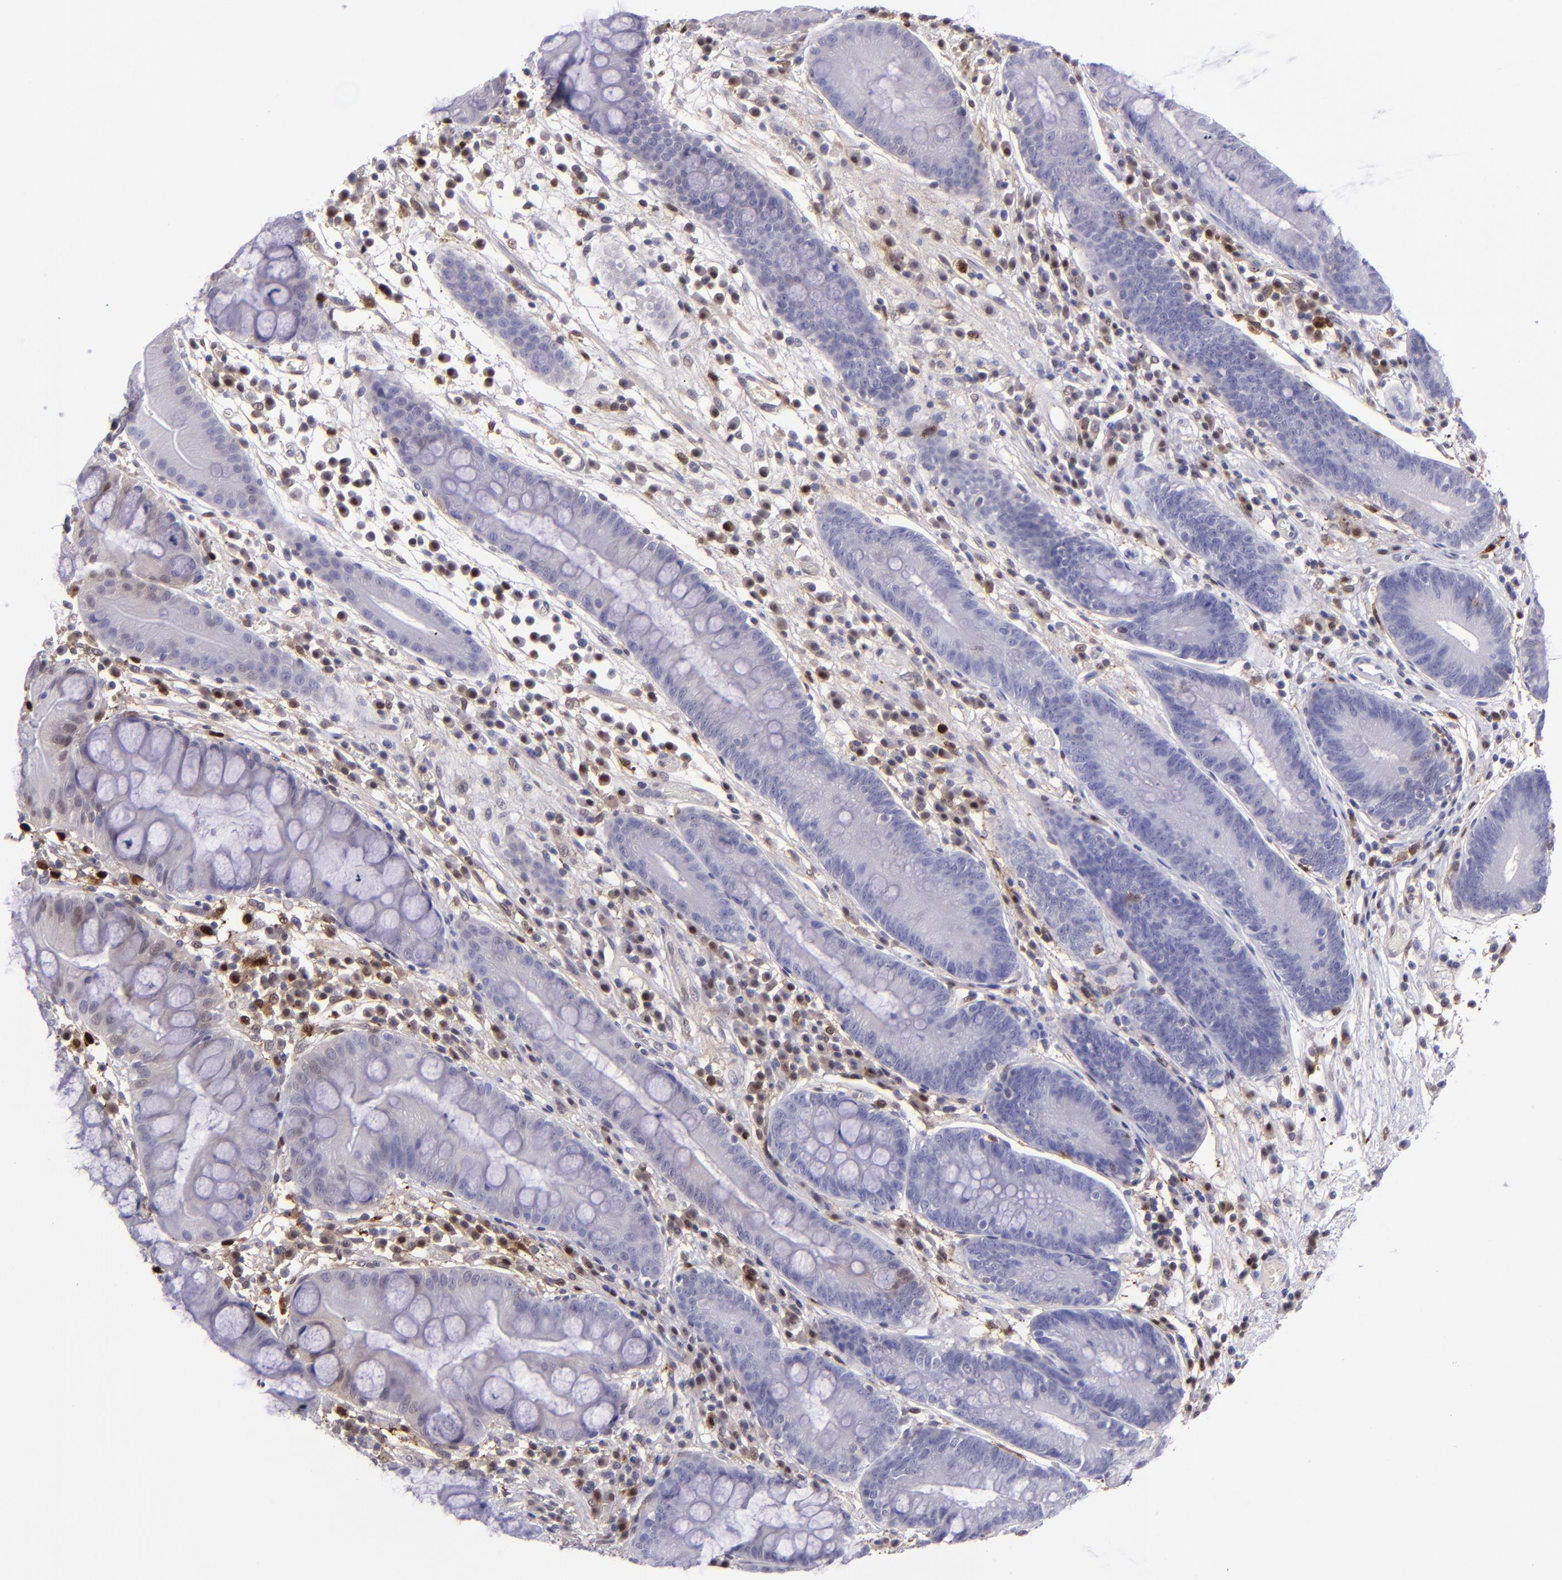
{"staining": {"intensity": "negative", "quantity": "none", "location": "none"}, "tissue": "stomach", "cell_type": "Glandular cells", "image_type": "normal", "snomed": [{"axis": "morphology", "description": "Normal tissue, NOS"}, {"axis": "morphology", "description": "Inflammation, NOS"}, {"axis": "topography", "description": "Stomach, lower"}], "caption": "The photomicrograph demonstrates no significant expression in glandular cells of stomach.", "gene": "TYMP", "patient": {"sex": "male", "age": 59}}